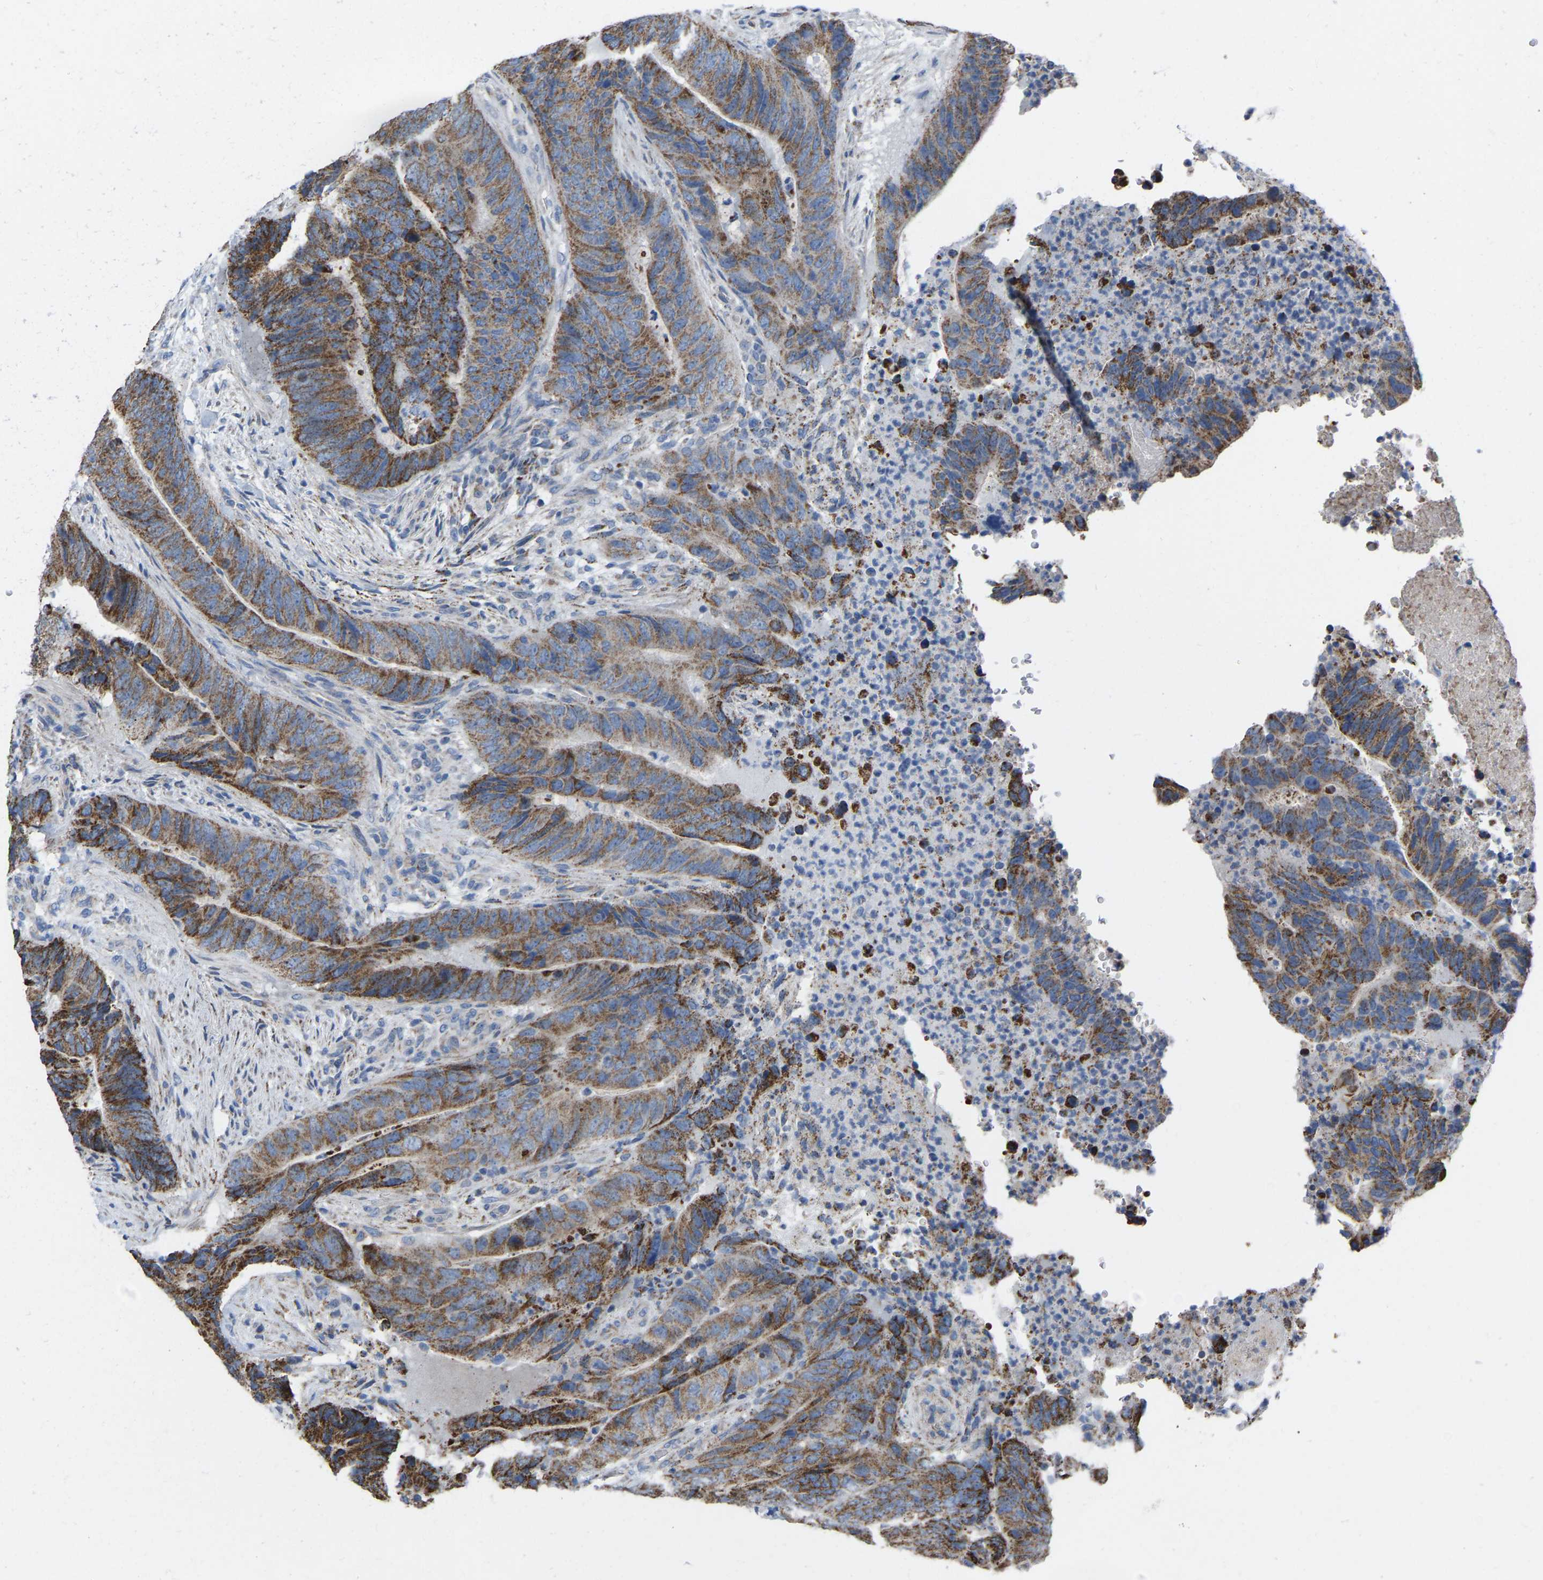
{"staining": {"intensity": "moderate", "quantity": ">75%", "location": "cytoplasmic/membranous"}, "tissue": "colorectal cancer", "cell_type": "Tumor cells", "image_type": "cancer", "snomed": [{"axis": "morphology", "description": "Adenocarcinoma, NOS"}, {"axis": "topography", "description": "Colon"}], "caption": "Adenocarcinoma (colorectal) stained with a brown dye demonstrates moderate cytoplasmic/membranous positive expression in about >75% of tumor cells.", "gene": "BCL10", "patient": {"sex": "male", "age": 56}}